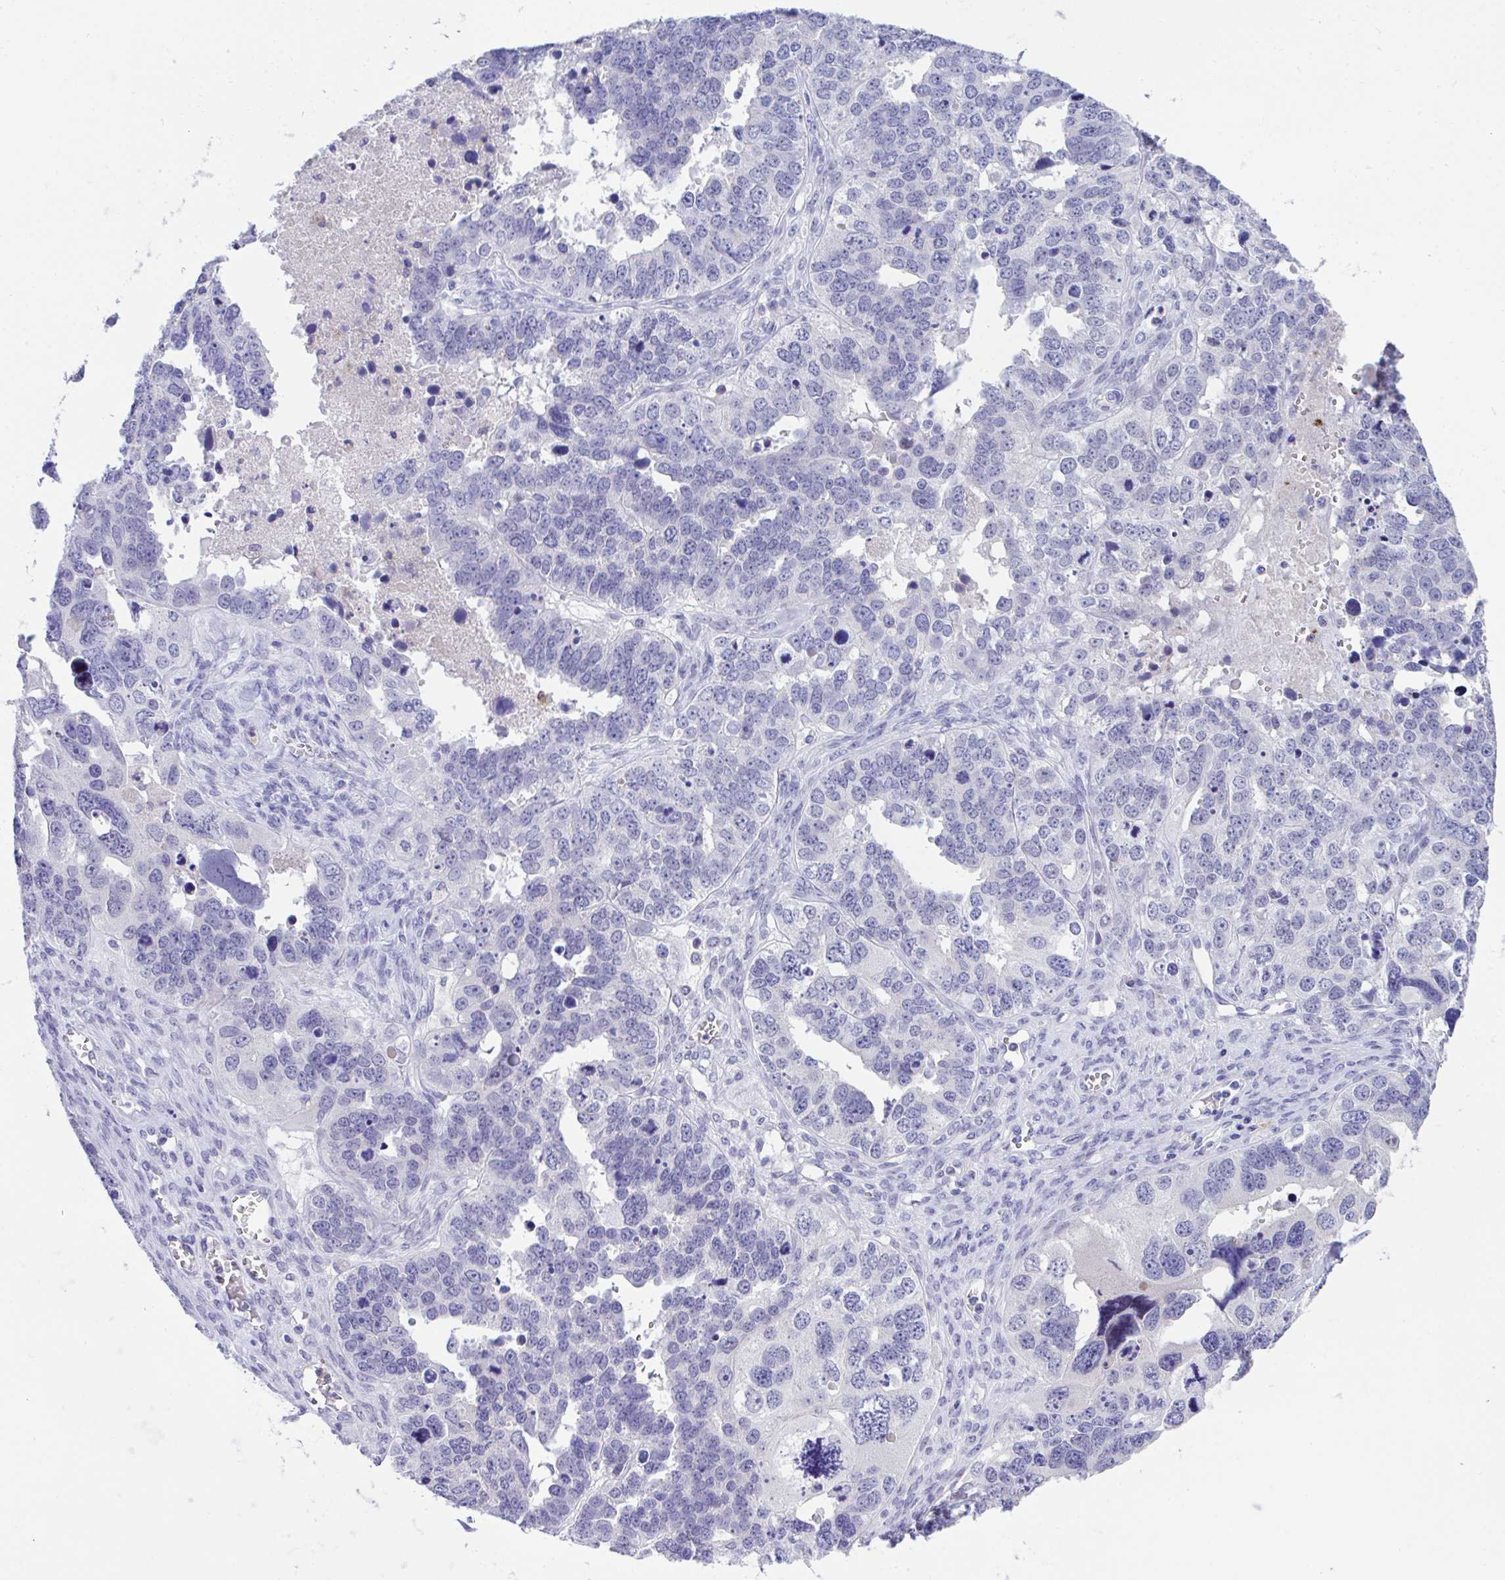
{"staining": {"intensity": "negative", "quantity": "none", "location": "none"}, "tissue": "ovarian cancer", "cell_type": "Tumor cells", "image_type": "cancer", "snomed": [{"axis": "morphology", "description": "Cystadenocarcinoma, serous, NOS"}, {"axis": "topography", "description": "Ovary"}], "caption": "DAB immunohistochemical staining of serous cystadenocarcinoma (ovarian) exhibits no significant expression in tumor cells. (DAB (3,3'-diaminobenzidine) IHC with hematoxylin counter stain).", "gene": "HOXB4", "patient": {"sex": "female", "age": 76}}